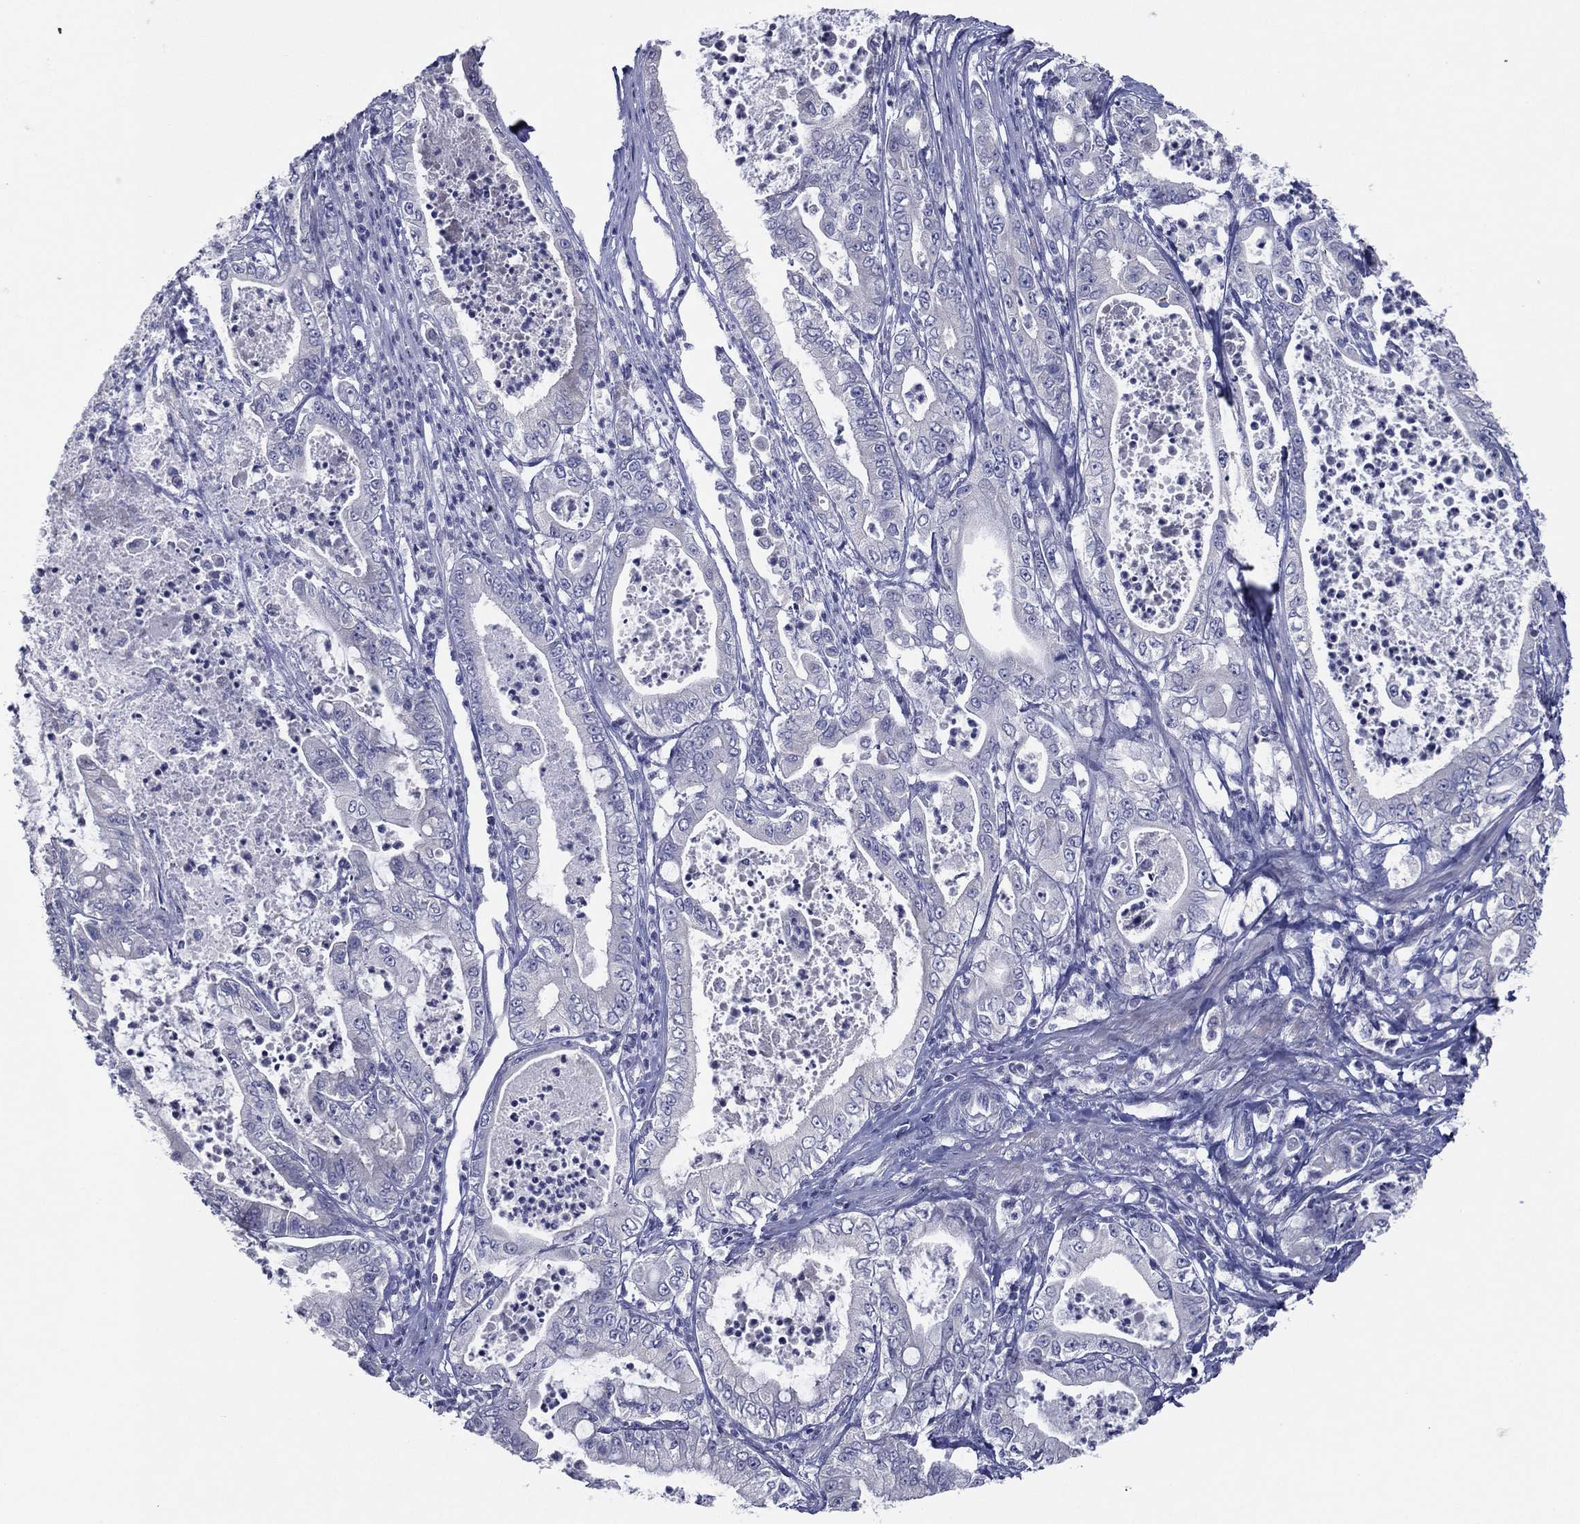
{"staining": {"intensity": "negative", "quantity": "none", "location": "none"}, "tissue": "pancreatic cancer", "cell_type": "Tumor cells", "image_type": "cancer", "snomed": [{"axis": "morphology", "description": "Adenocarcinoma, NOS"}, {"axis": "topography", "description": "Pancreas"}], "caption": "Pancreatic adenocarcinoma was stained to show a protein in brown. There is no significant expression in tumor cells.", "gene": "SLC13A4", "patient": {"sex": "male", "age": 71}}